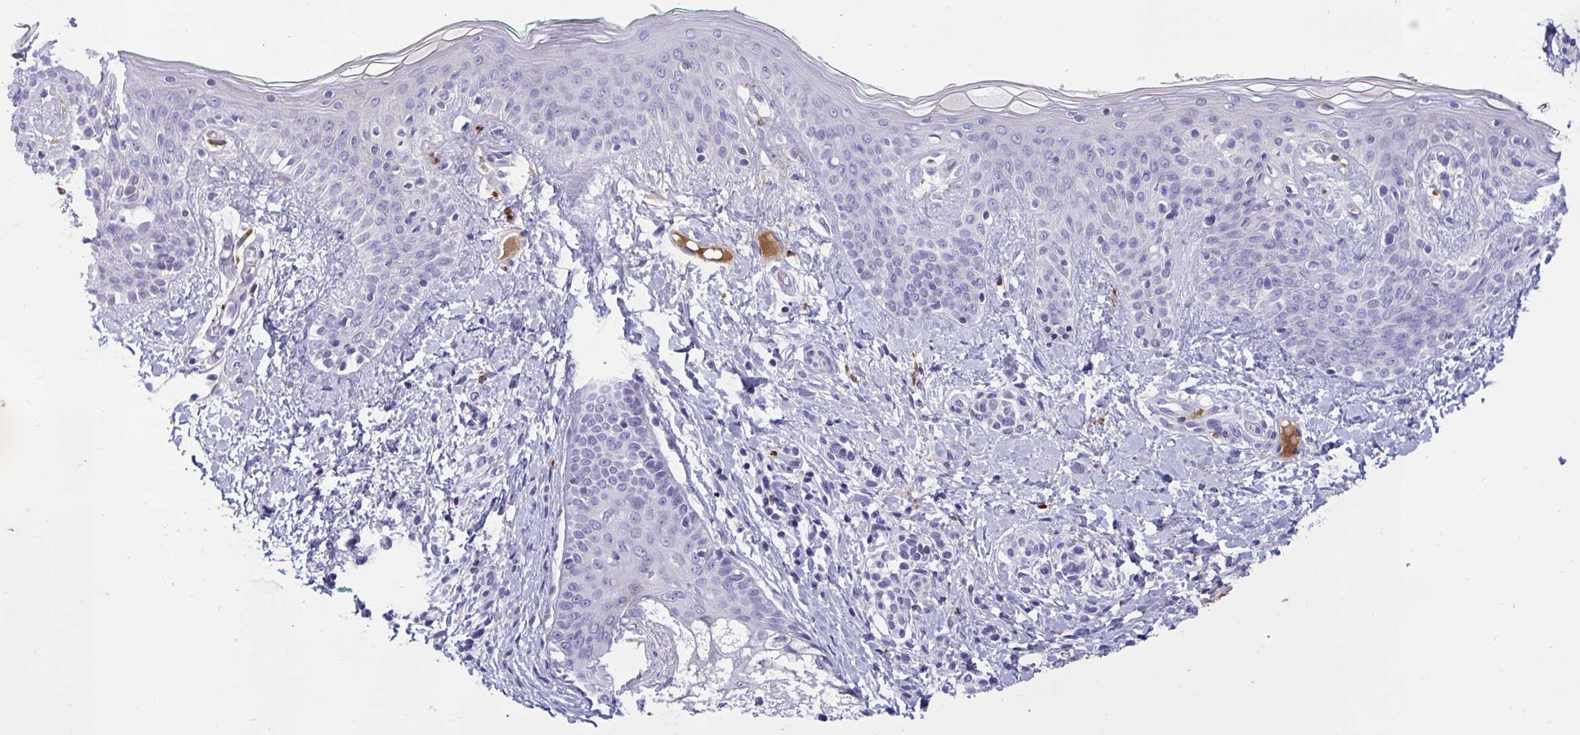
{"staining": {"intensity": "negative", "quantity": "none", "location": "none"}, "tissue": "skin", "cell_type": "Fibroblasts", "image_type": "normal", "snomed": [{"axis": "morphology", "description": "Normal tissue, NOS"}, {"axis": "topography", "description": "Skin"}], "caption": "The histopathology image shows no staining of fibroblasts in benign skin.", "gene": "FAM219B", "patient": {"sex": "male", "age": 16}}